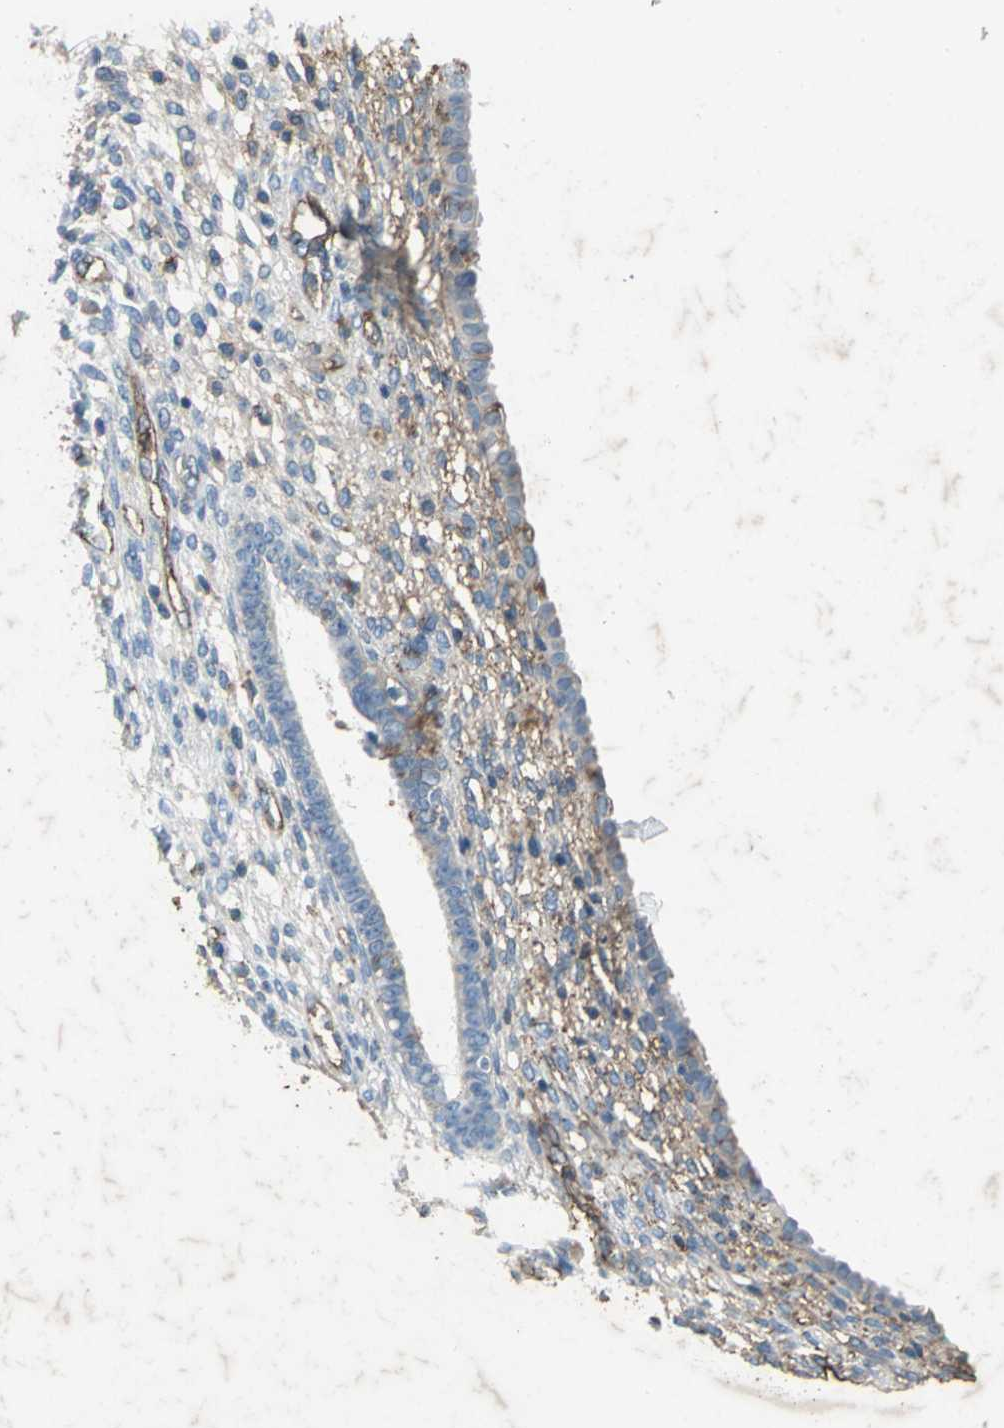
{"staining": {"intensity": "weak", "quantity": "<25%", "location": "cytoplasmic/membranous"}, "tissue": "endometrium", "cell_type": "Cells in endometrial stroma", "image_type": "normal", "snomed": [{"axis": "morphology", "description": "Normal tissue, NOS"}, {"axis": "topography", "description": "Endometrium"}], "caption": "Immunohistochemistry (IHC) histopathology image of benign endometrium stained for a protein (brown), which exhibits no positivity in cells in endometrial stroma.", "gene": "CCR6", "patient": {"sex": "female", "age": 72}}